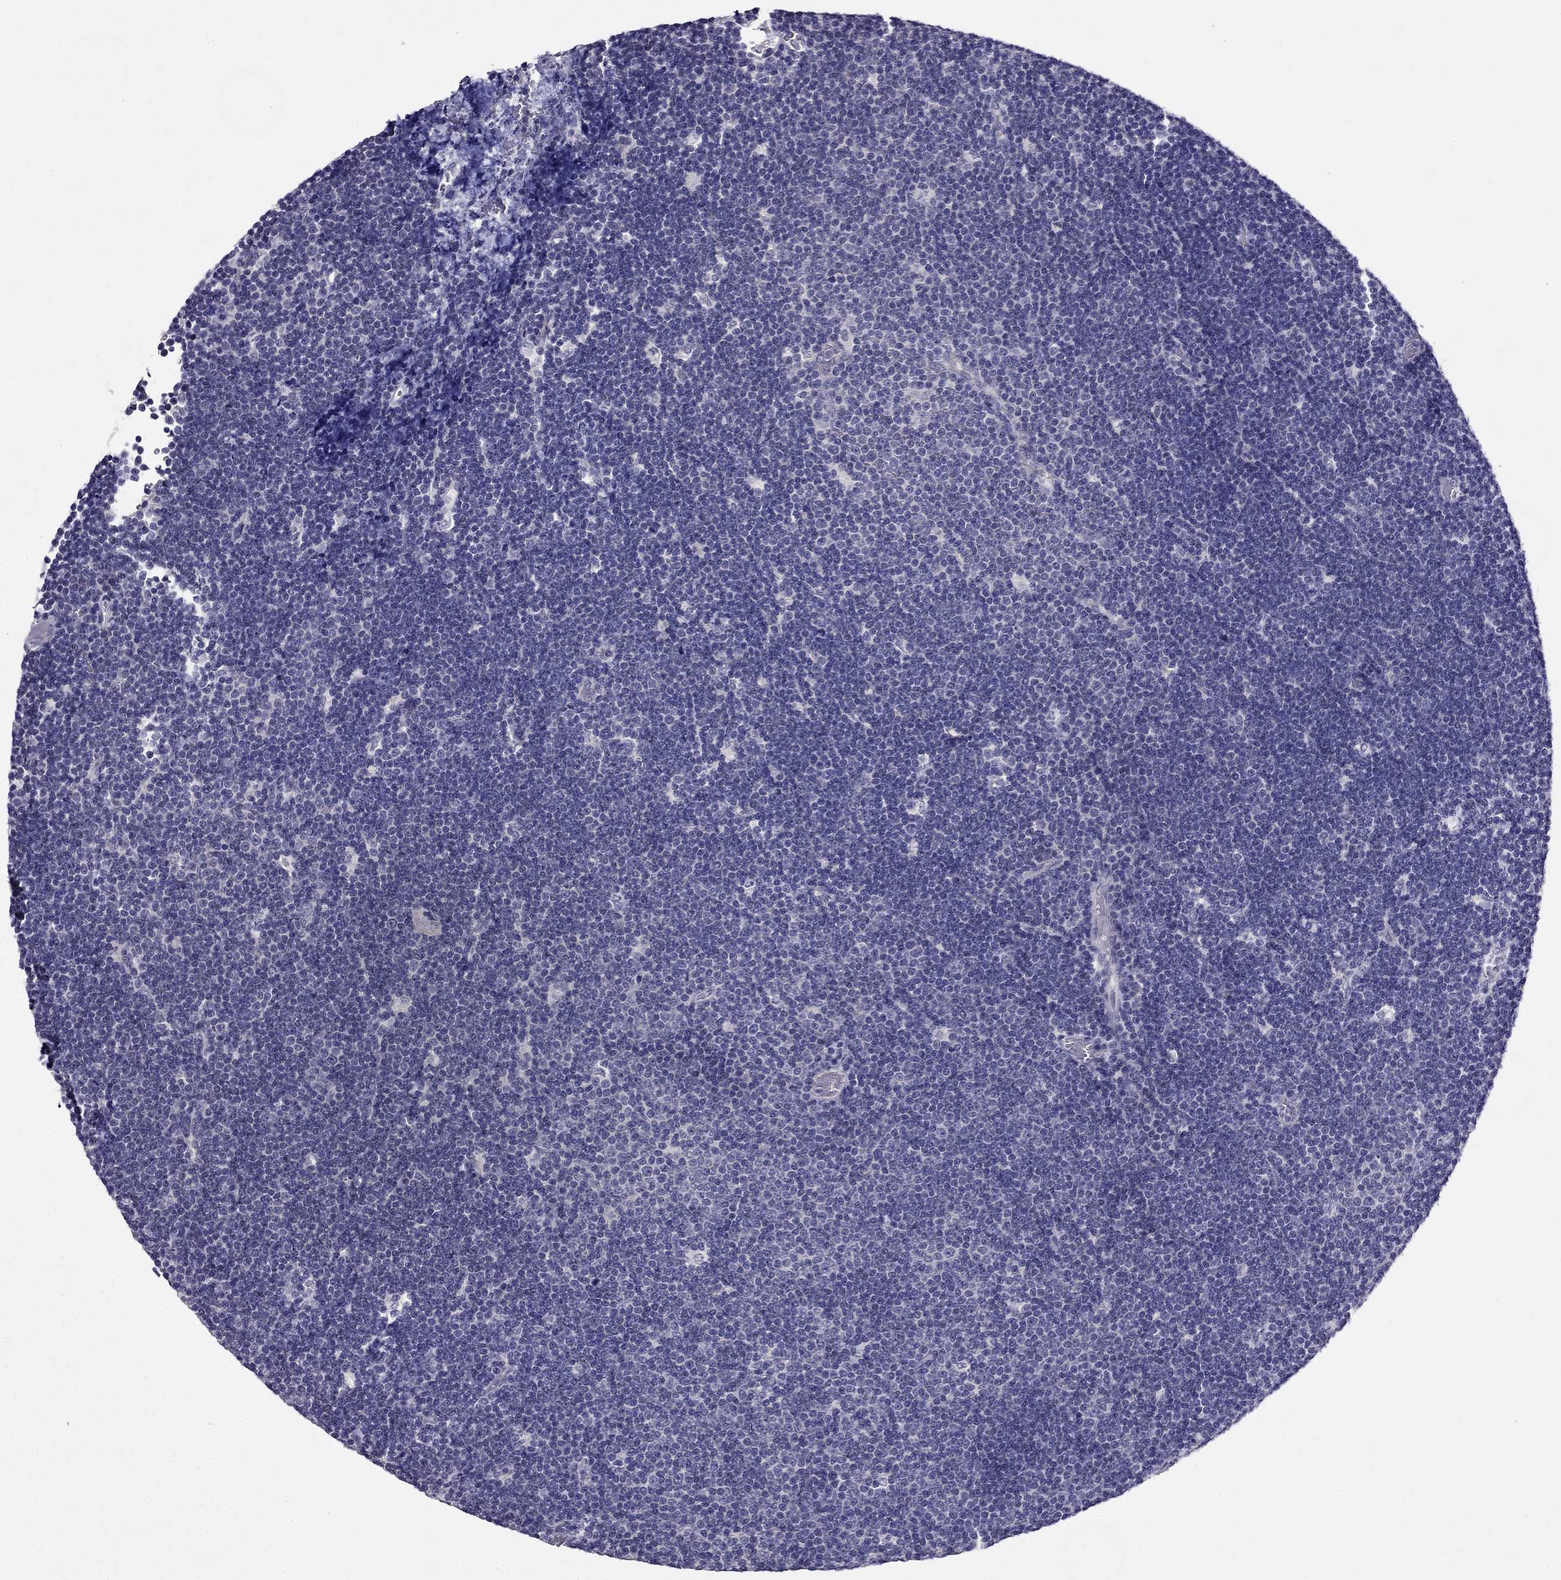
{"staining": {"intensity": "negative", "quantity": "none", "location": "none"}, "tissue": "lymphoma", "cell_type": "Tumor cells", "image_type": "cancer", "snomed": [{"axis": "morphology", "description": "Malignant lymphoma, non-Hodgkin's type, Low grade"}, {"axis": "topography", "description": "Brain"}], "caption": "Immunohistochemical staining of low-grade malignant lymphoma, non-Hodgkin's type shows no significant staining in tumor cells. Nuclei are stained in blue.", "gene": "DUSP15", "patient": {"sex": "female", "age": 66}}